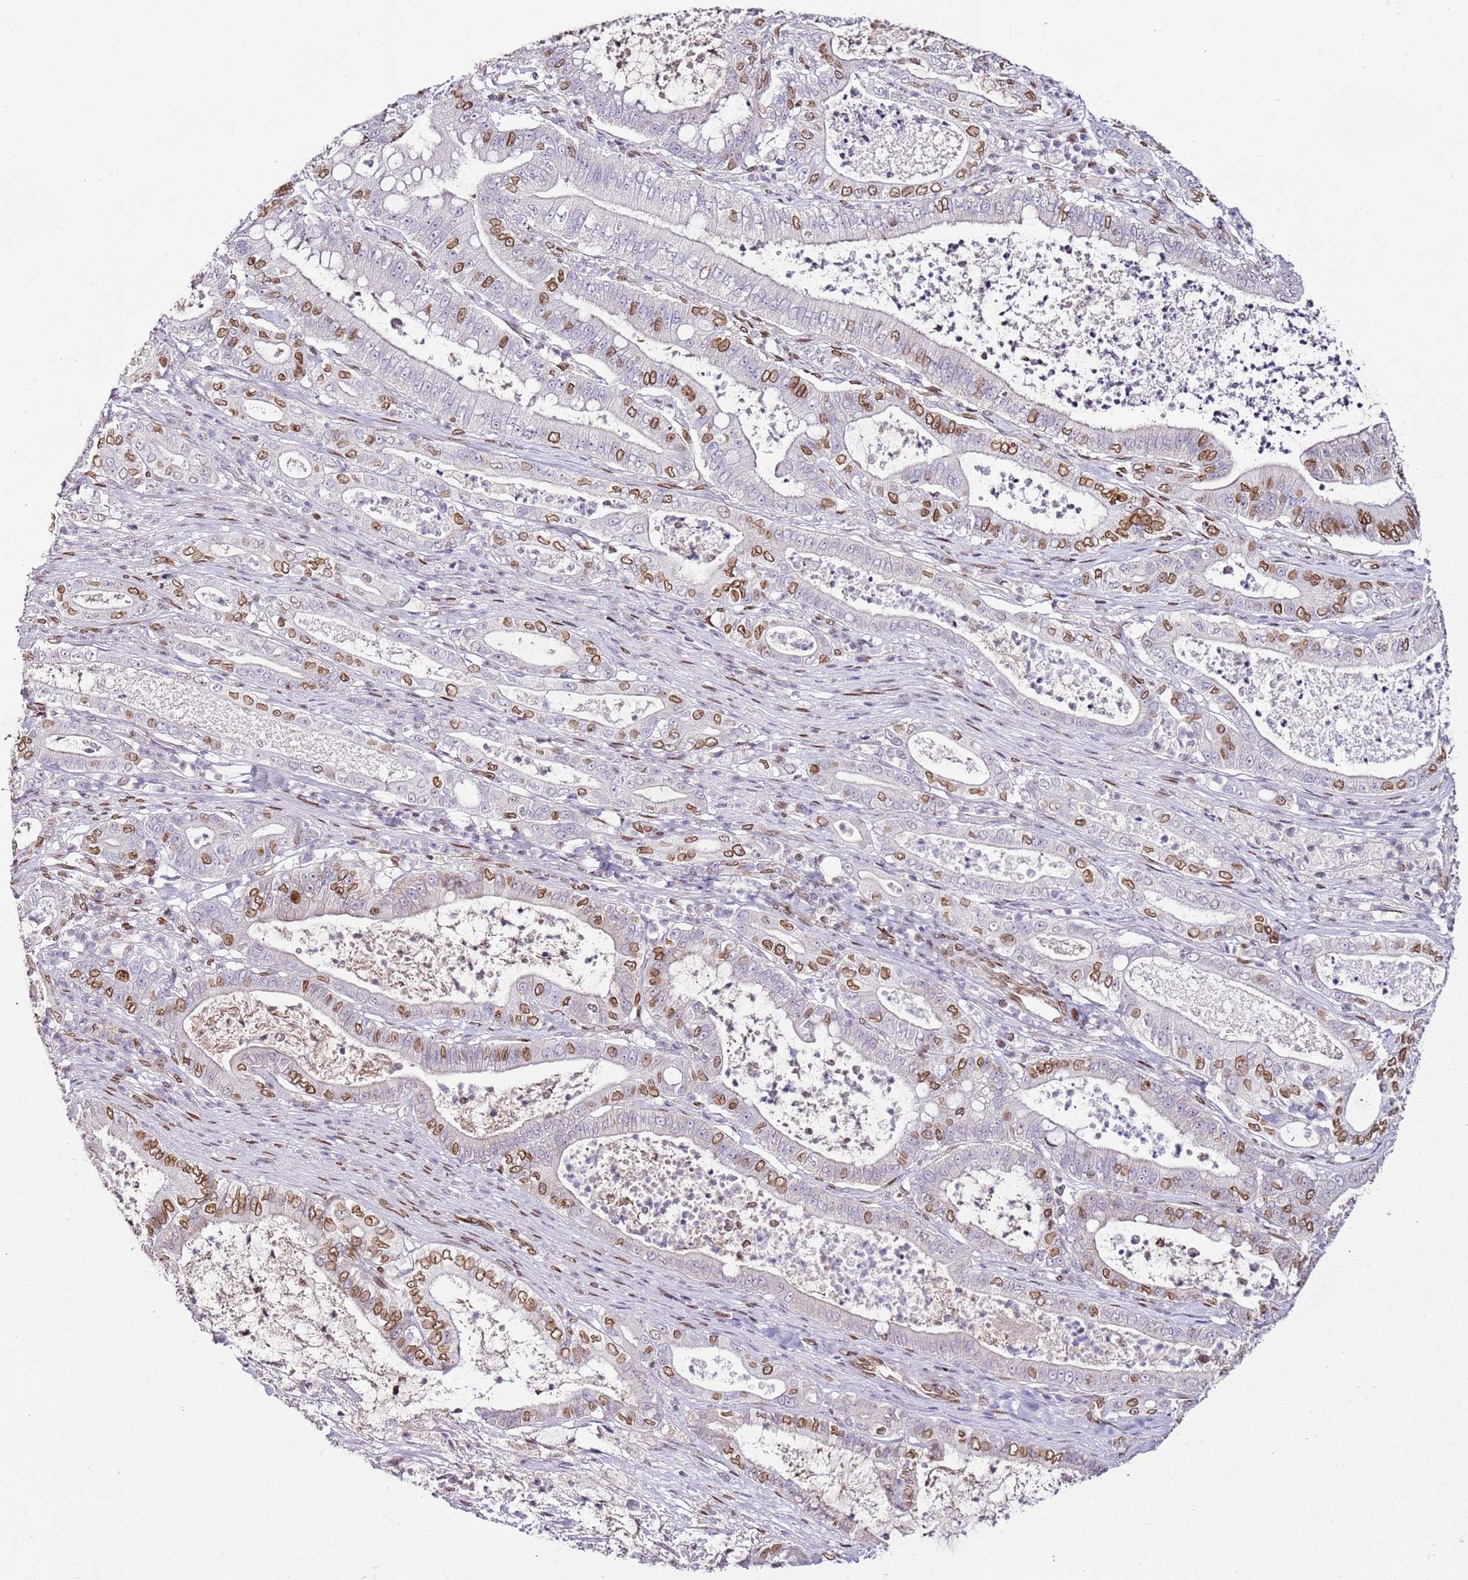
{"staining": {"intensity": "moderate", "quantity": "25%-75%", "location": "cytoplasmic/membranous,nuclear"}, "tissue": "pancreatic cancer", "cell_type": "Tumor cells", "image_type": "cancer", "snomed": [{"axis": "morphology", "description": "Adenocarcinoma, NOS"}, {"axis": "topography", "description": "Pancreas"}], "caption": "High-power microscopy captured an IHC image of adenocarcinoma (pancreatic), revealing moderate cytoplasmic/membranous and nuclear staining in about 25%-75% of tumor cells.", "gene": "POU6F1", "patient": {"sex": "male", "age": 71}}